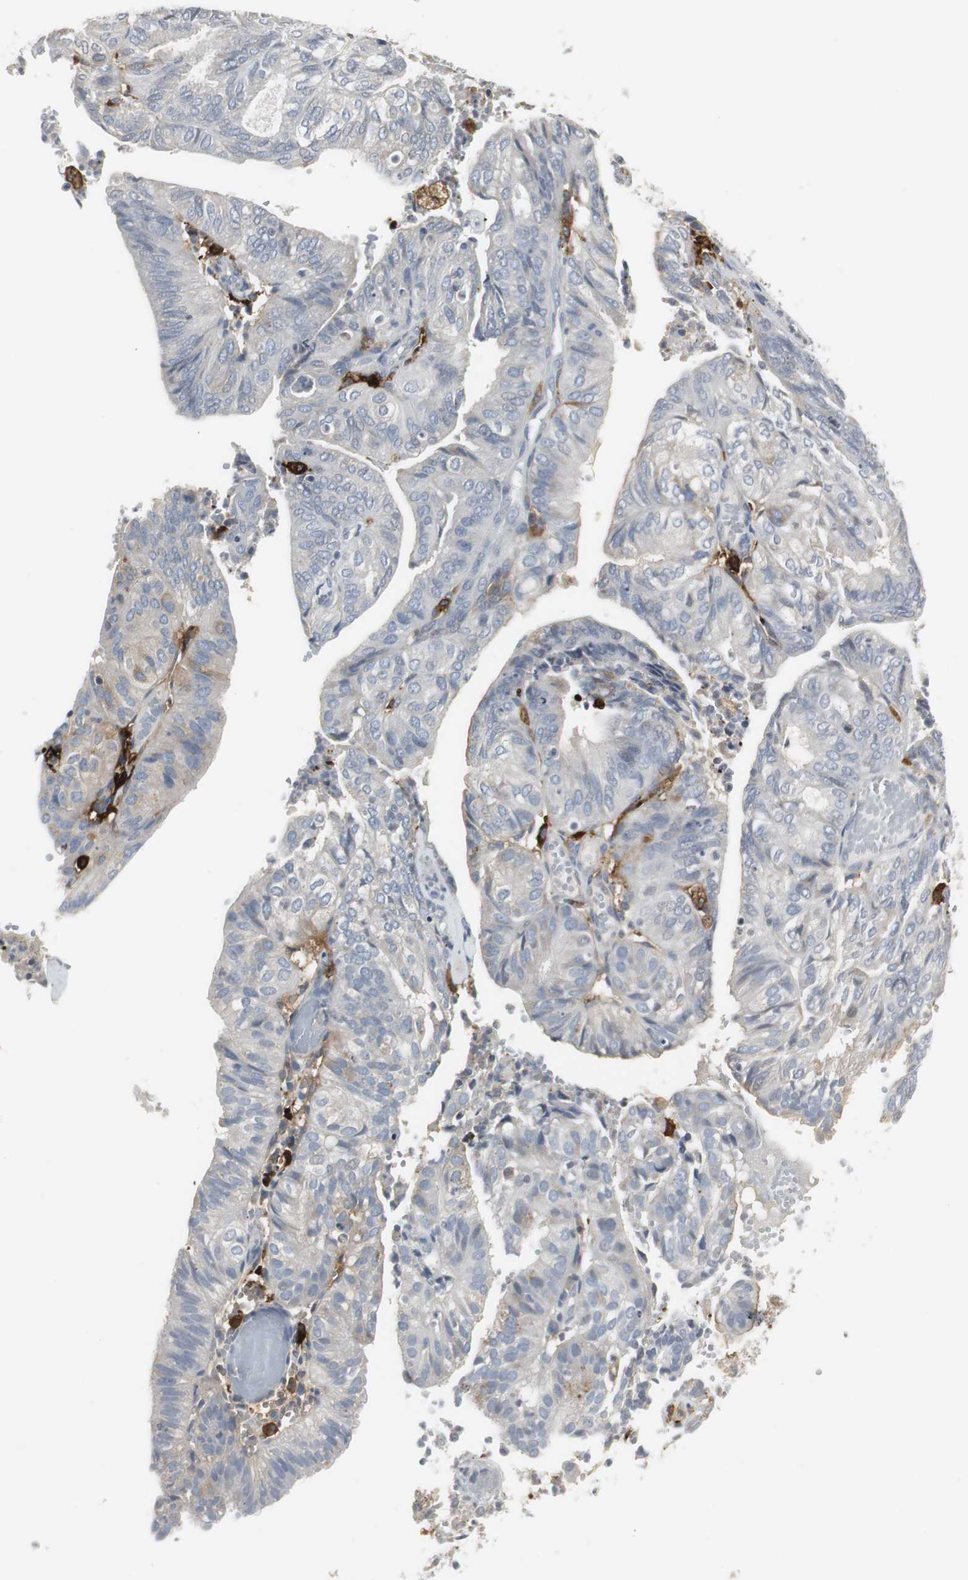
{"staining": {"intensity": "negative", "quantity": "none", "location": "none"}, "tissue": "endometrial cancer", "cell_type": "Tumor cells", "image_type": "cancer", "snomed": [{"axis": "morphology", "description": "Adenocarcinoma, NOS"}, {"axis": "topography", "description": "Uterus"}], "caption": "Immunohistochemistry of human endometrial cancer (adenocarcinoma) demonstrates no positivity in tumor cells. (Brightfield microscopy of DAB (3,3'-diaminobenzidine) immunohistochemistry at high magnification).", "gene": "PI15", "patient": {"sex": "female", "age": 60}}